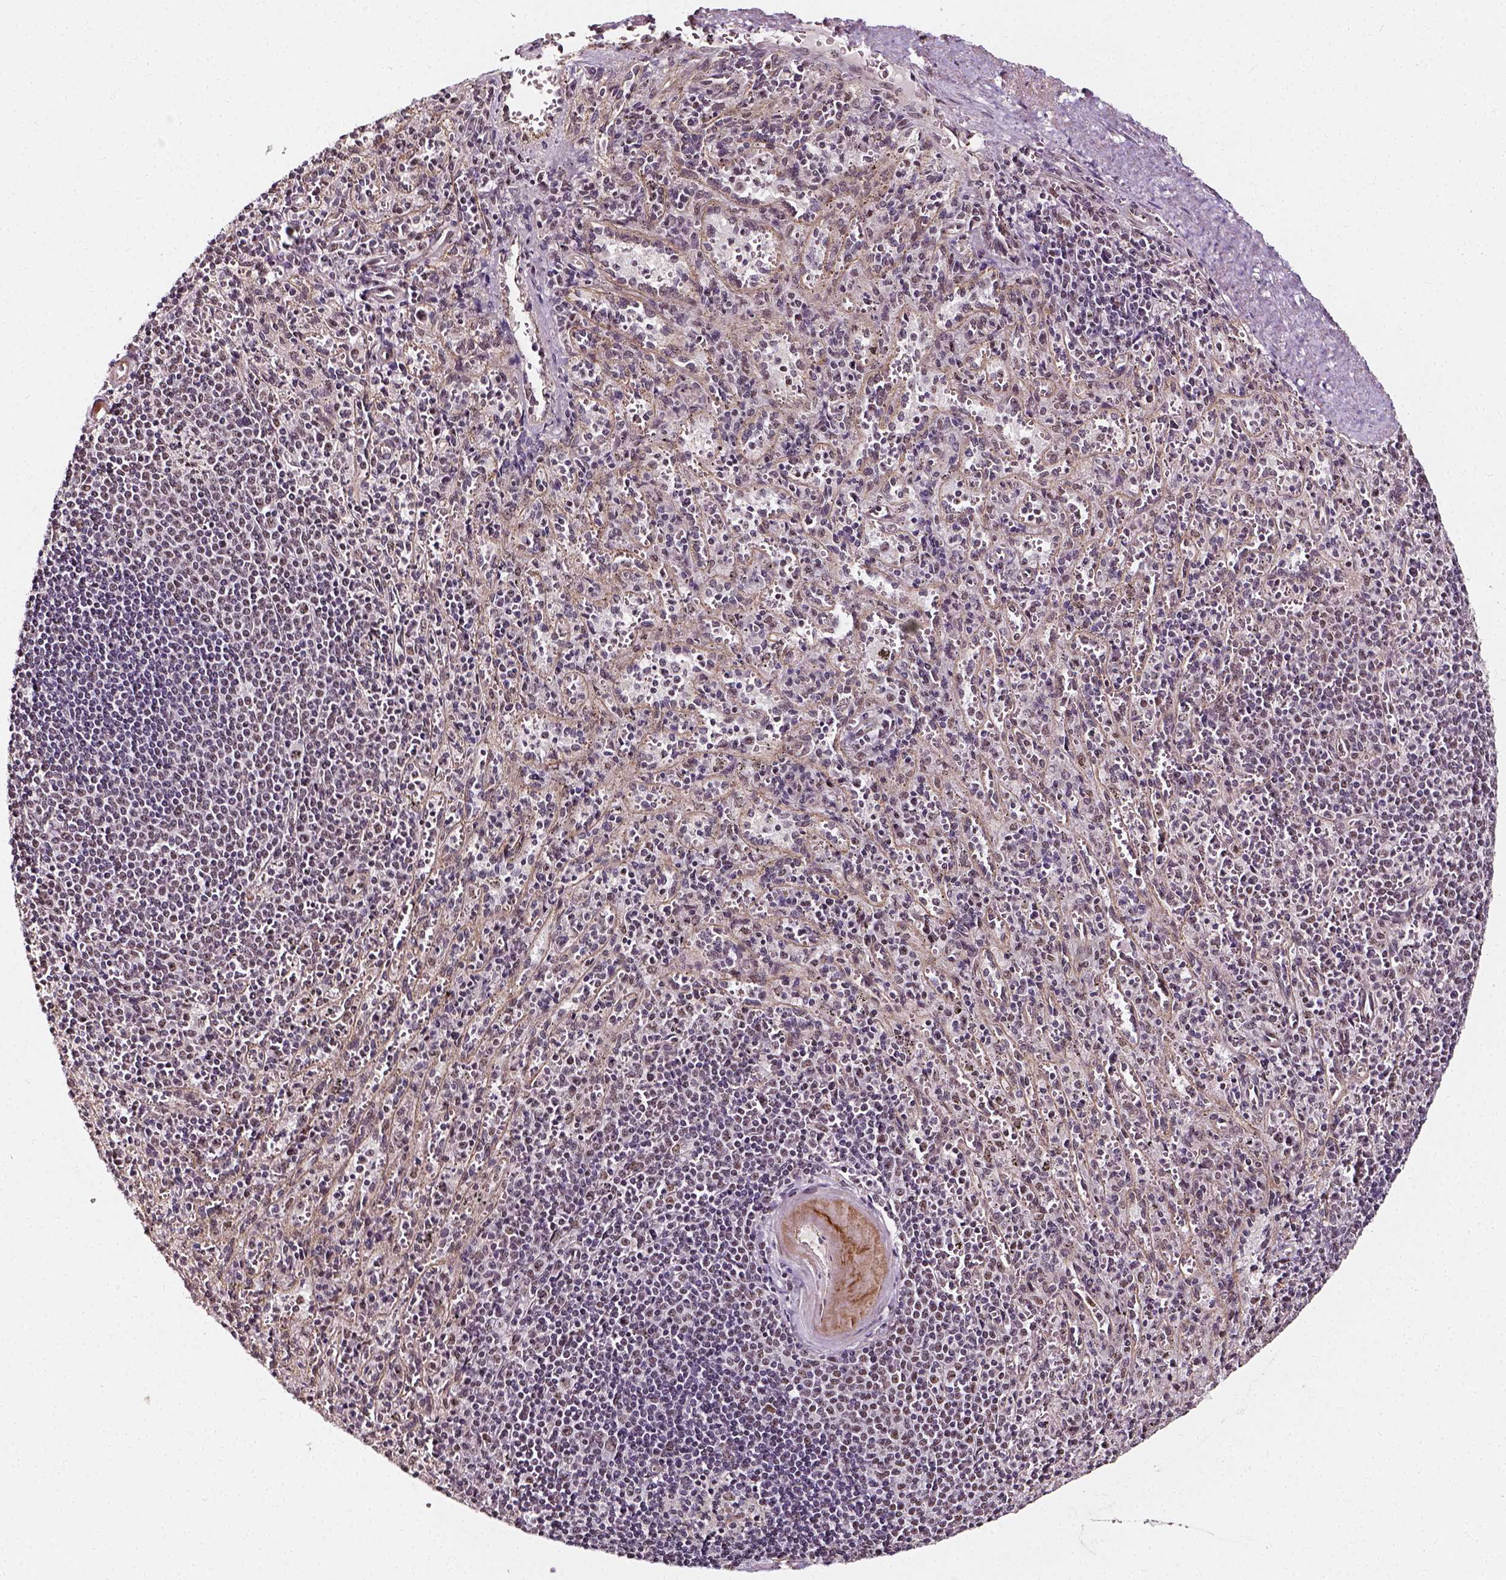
{"staining": {"intensity": "moderate", "quantity": "25%-75%", "location": "nuclear"}, "tissue": "spleen", "cell_type": "Cells in red pulp", "image_type": "normal", "snomed": [{"axis": "morphology", "description": "Normal tissue, NOS"}, {"axis": "topography", "description": "Spleen"}], "caption": "Immunohistochemistry image of benign human spleen stained for a protein (brown), which demonstrates medium levels of moderate nuclear staining in approximately 25%-75% of cells in red pulp.", "gene": "NACC1", "patient": {"sex": "male", "age": 57}}